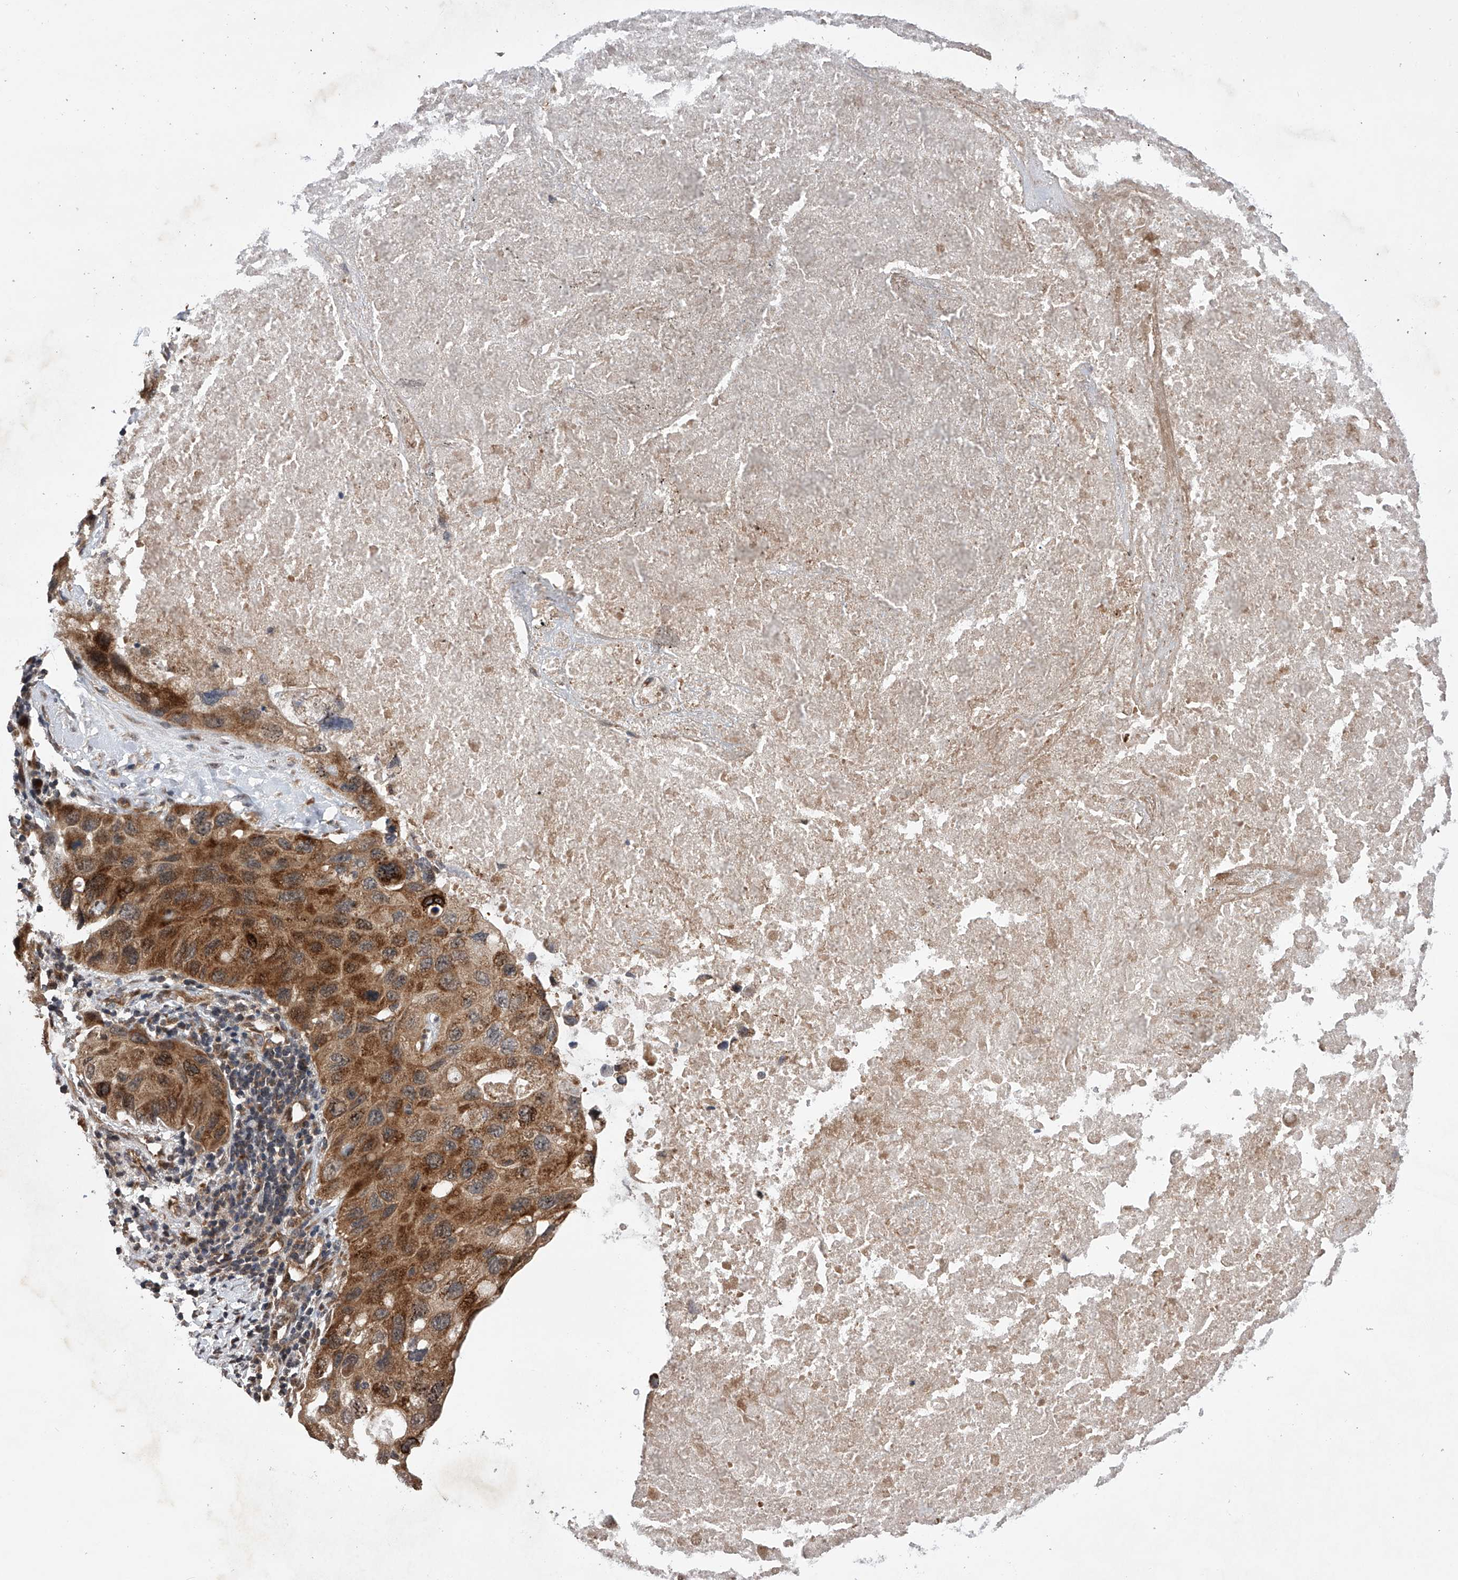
{"staining": {"intensity": "strong", "quantity": ">75%", "location": "cytoplasmic/membranous"}, "tissue": "lung cancer", "cell_type": "Tumor cells", "image_type": "cancer", "snomed": [{"axis": "morphology", "description": "Squamous cell carcinoma, NOS"}, {"axis": "topography", "description": "Lung"}], "caption": "Immunohistochemistry (IHC) histopathology image of human lung squamous cell carcinoma stained for a protein (brown), which shows high levels of strong cytoplasmic/membranous staining in approximately >75% of tumor cells.", "gene": "MAP3K11", "patient": {"sex": "female", "age": 73}}